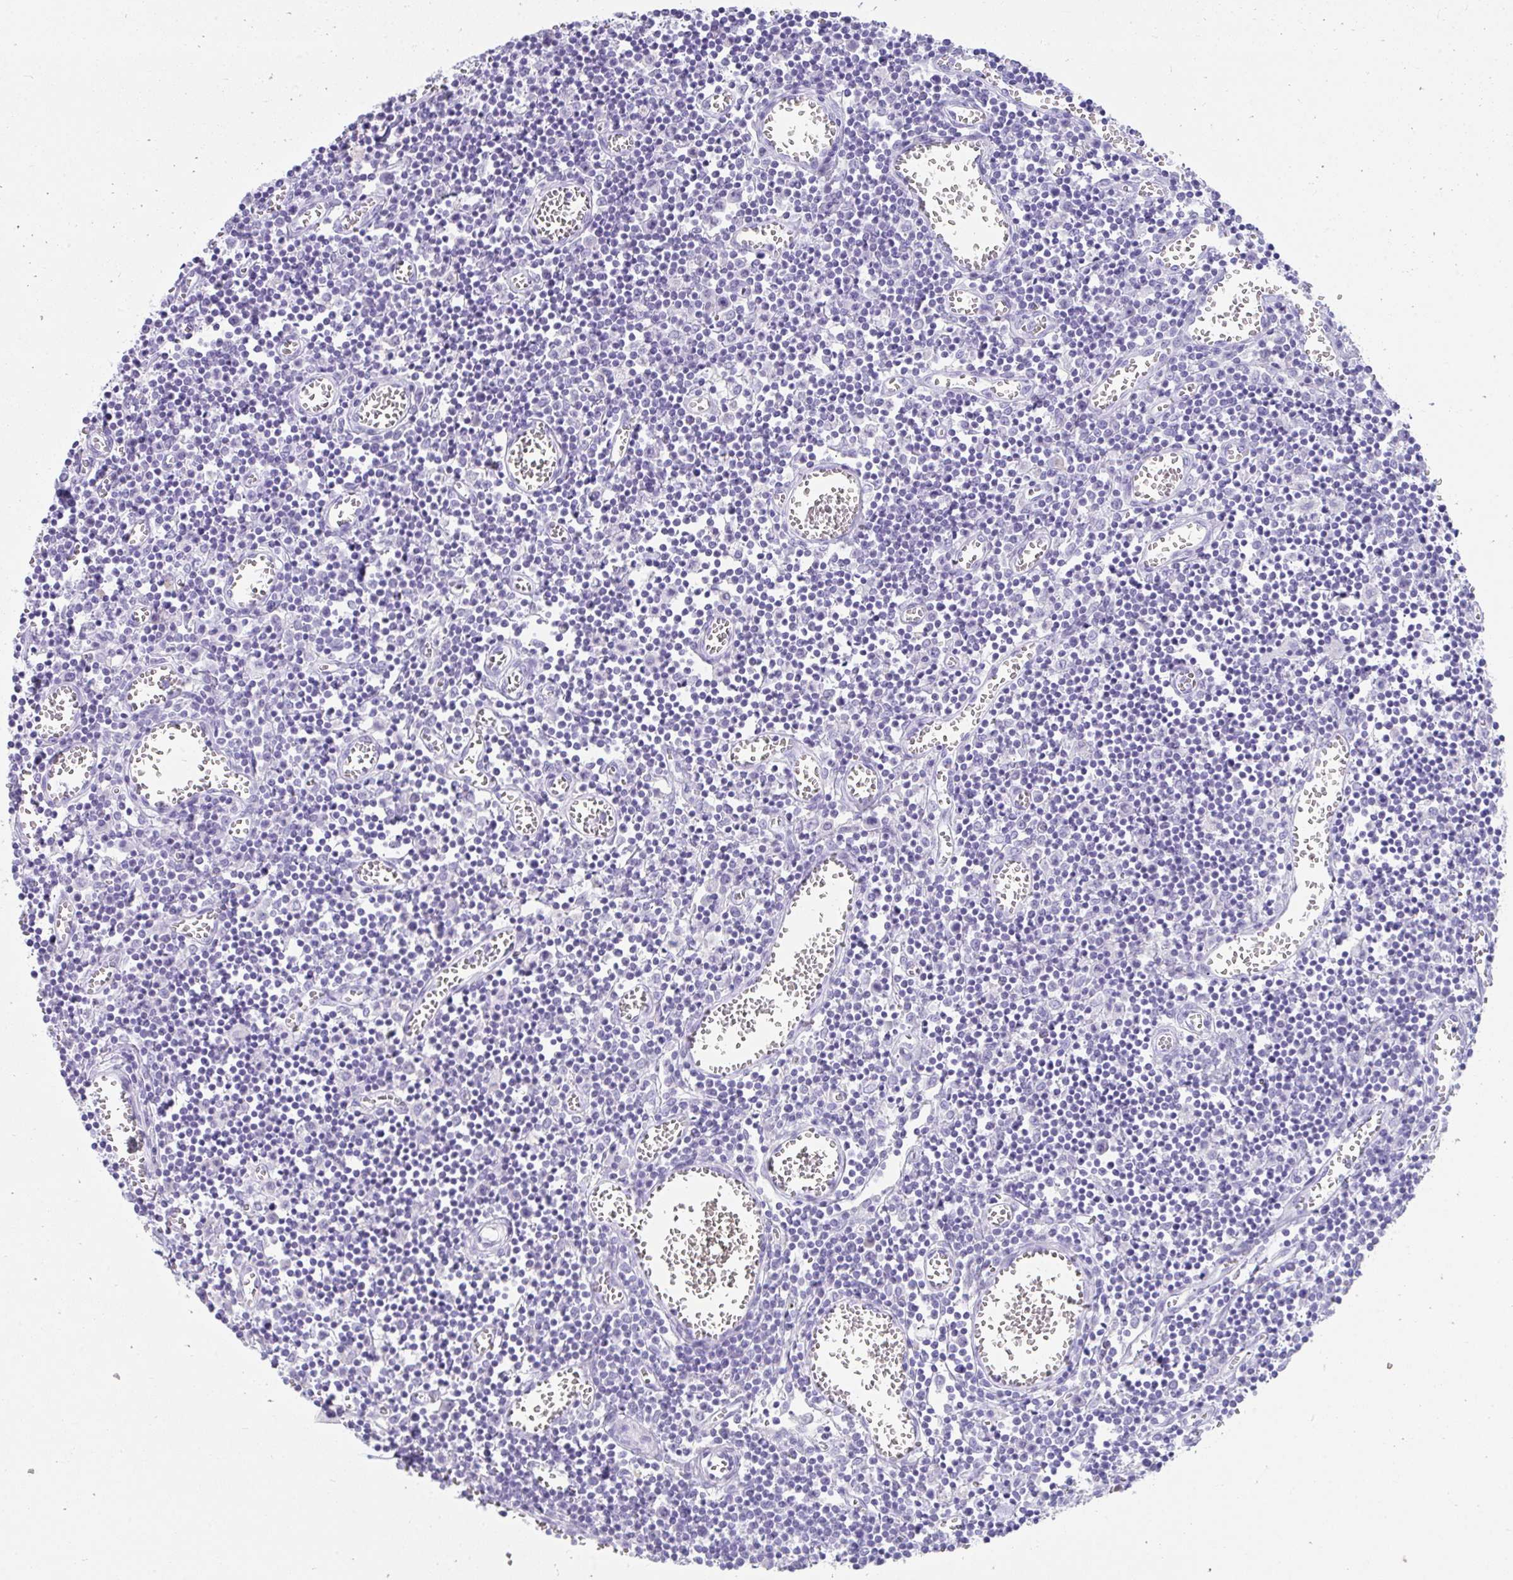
{"staining": {"intensity": "negative", "quantity": "none", "location": "none"}, "tissue": "lymph node", "cell_type": "Germinal center cells", "image_type": "normal", "snomed": [{"axis": "morphology", "description": "Normal tissue, NOS"}, {"axis": "topography", "description": "Lymph node"}], "caption": "Protein analysis of normal lymph node exhibits no significant staining in germinal center cells.", "gene": "TNNT1", "patient": {"sex": "male", "age": 66}}